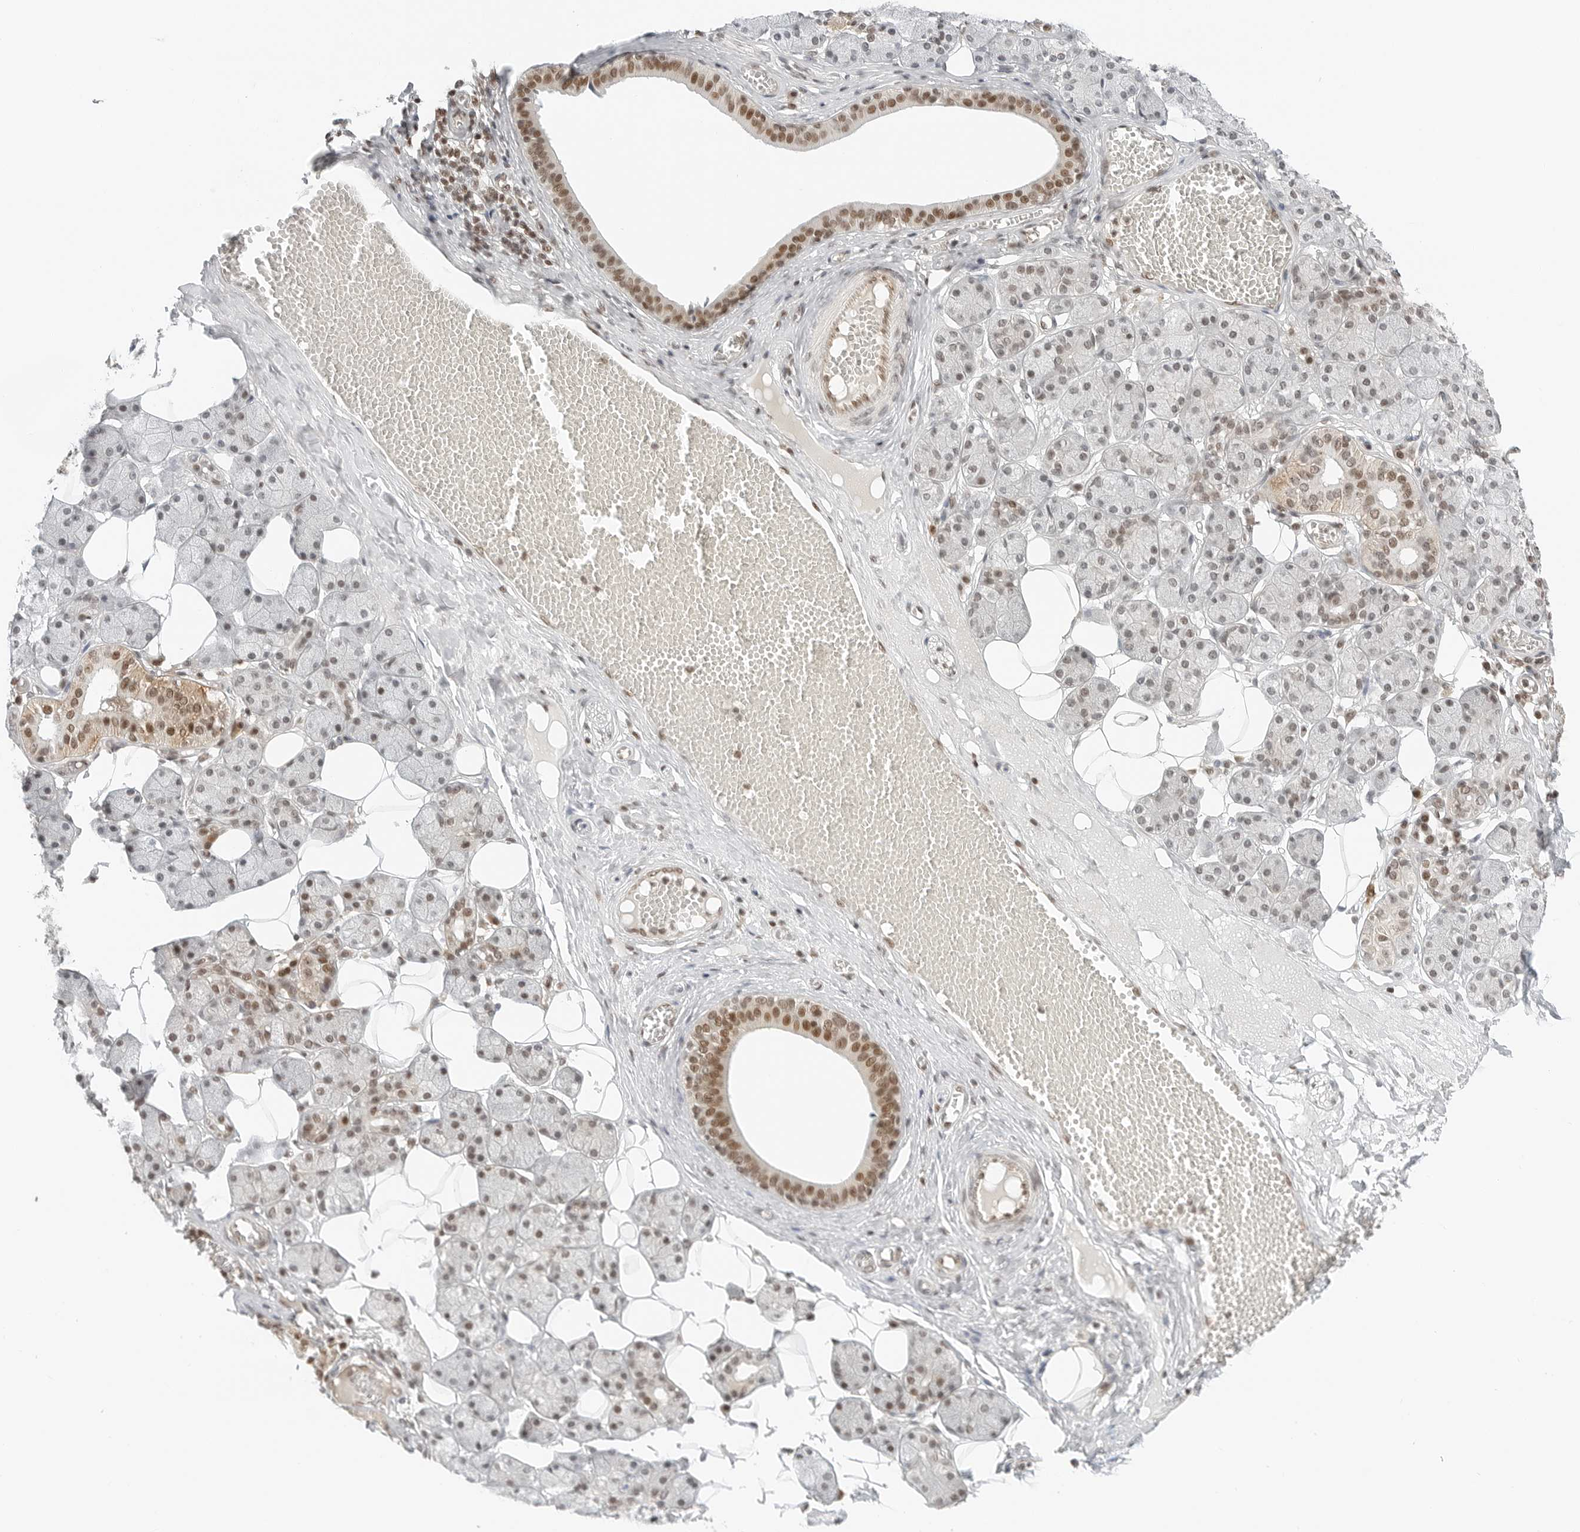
{"staining": {"intensity": "moderate", "quantity": ">75%", "location": "nuclear"}, "tissue": "salivary gland", "cell_type": "Glandular cells", "image_type": "normal", "snomed": [{"axis": "morphology", "description": "Normal tissue, NOS"}, {"axis": "topography", "description": "Salivary gland"}], "caption": "Normal salivary gland was stained to show a protein in brown. There is medium levels of moderate nuclear staining in approximately >75% of glandular cells. The staining is performed using DAB (3,3'-diaminobenzidine) brown chromogen to label protein expression. The nuclei are counter-stained blue using hematoxylin.", "gene": "CRTC2", "patient": {"sex": "female", "age": 33}}